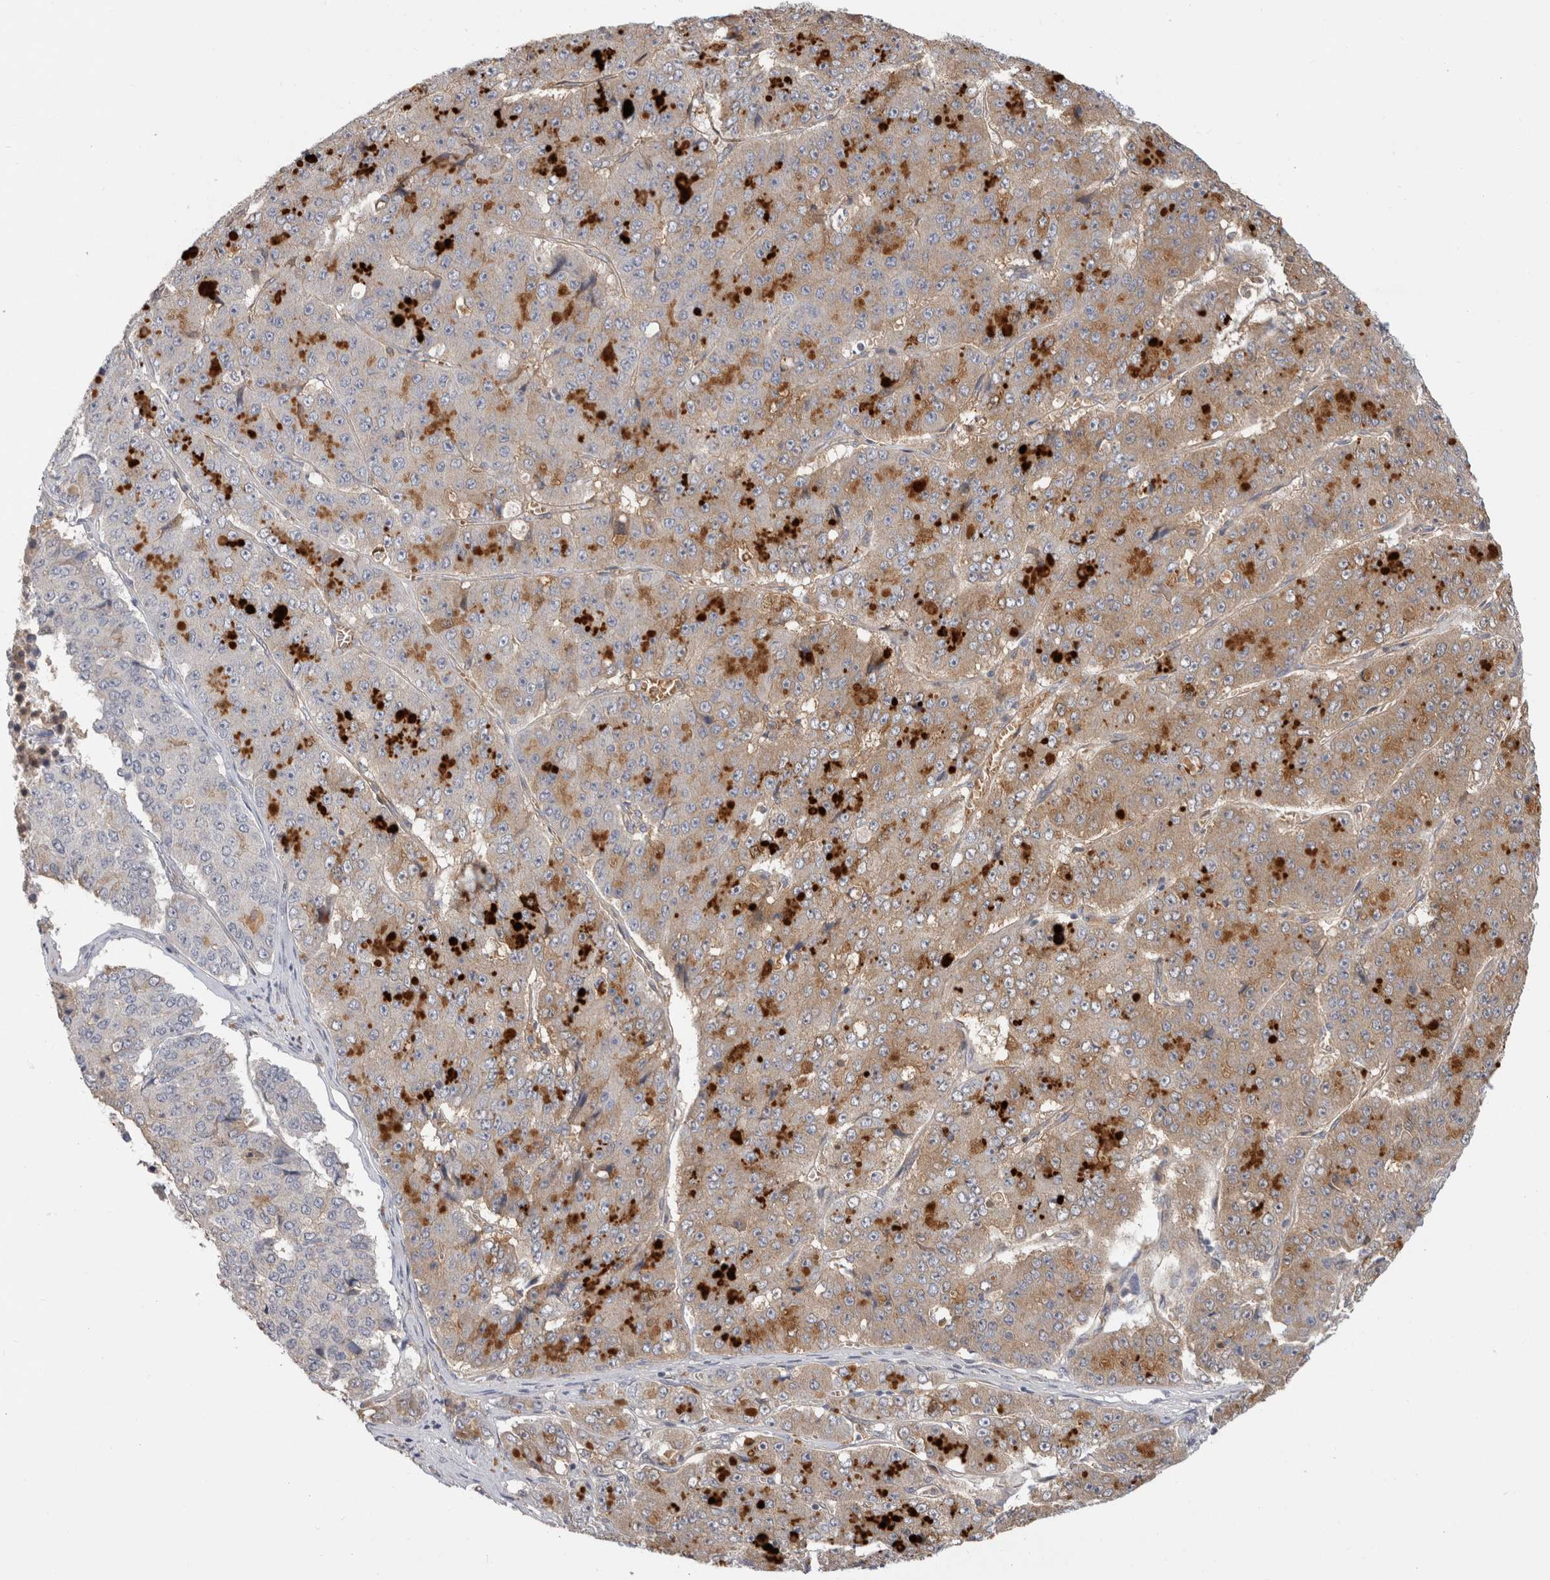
{"staining": {"intensity": "moderate", "quantity": "<25%", "location": "cytoplasmic/membranous"}, "tissue": "pancreatic cancer", "cell_type": "Tumor cells", "image_type": "cancer", "snomed": [{"axis": "morphology", "description": "Adenocarcinoma, NOS"}, {"axis": "topography", "description": "Pancreas"}], "caption": "Pancreatic cancer tissue shows moderate cytoplasmic/membranous positivity in about <25% of tumor cells, visualized by immunohistochemistry.", "gene": "AFP", "patient": {"sex": "male", "age": 50}}